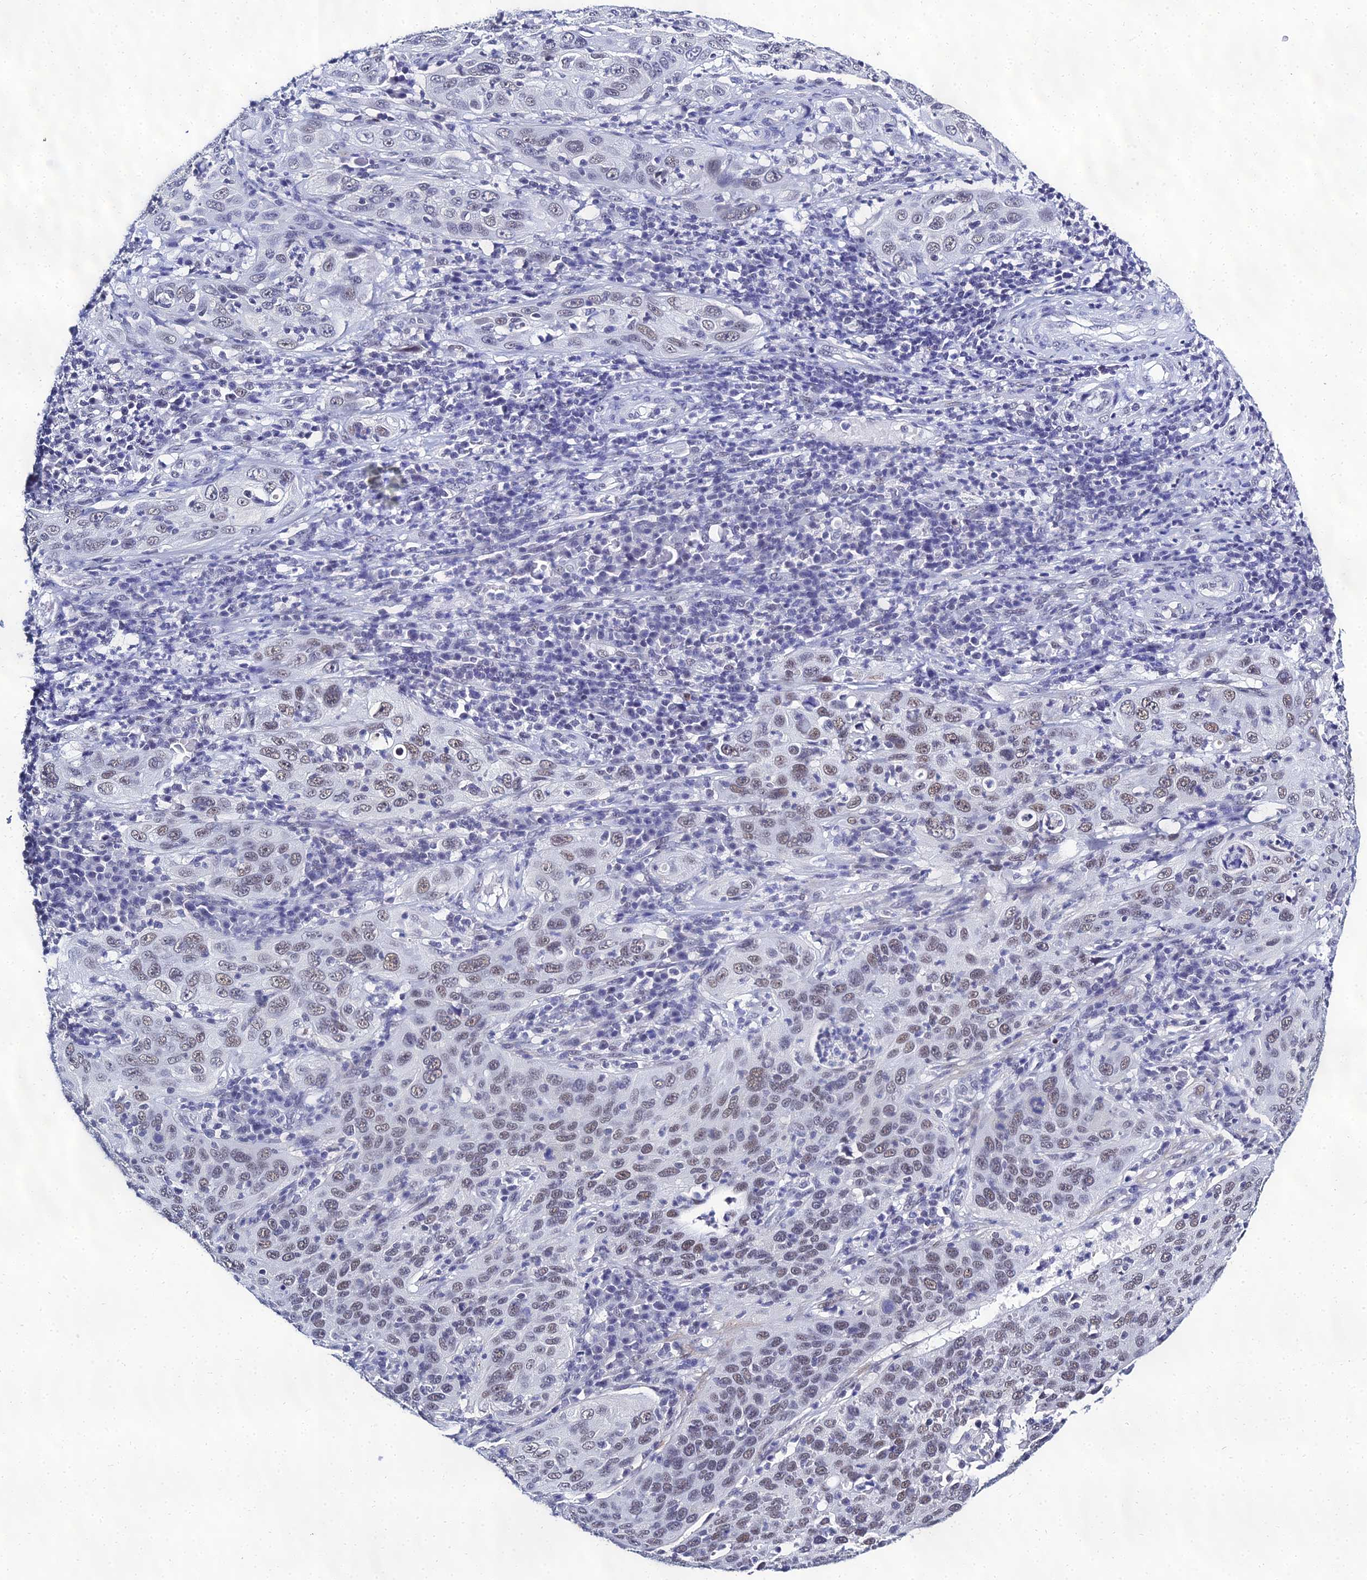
{"staining": {"intensity": "moderate", "quantity": "25%-75%", "location": "nuclear"}, "tissue": "cervical cancer", "cell_type": "Tumor cells", "image_type": "cancer", "snomed": [{"axis": "morphology", "description": "Squamous cell carcinoma, NOS"}, {"axis": "topography", "description": "Cervix"}], "caption": "Immunohistochemical staining of human squamous cell carcinoma (cervical) displays medium levels of moderate nuclear positivity in about 25%-75% of tumor cells. (DAB (3,3'-diaminobenzidine) IHC with brightfield microscopy, high magnification).", "gene": "PPP4R2", "patient": {"sex": "female", "age": 36}}